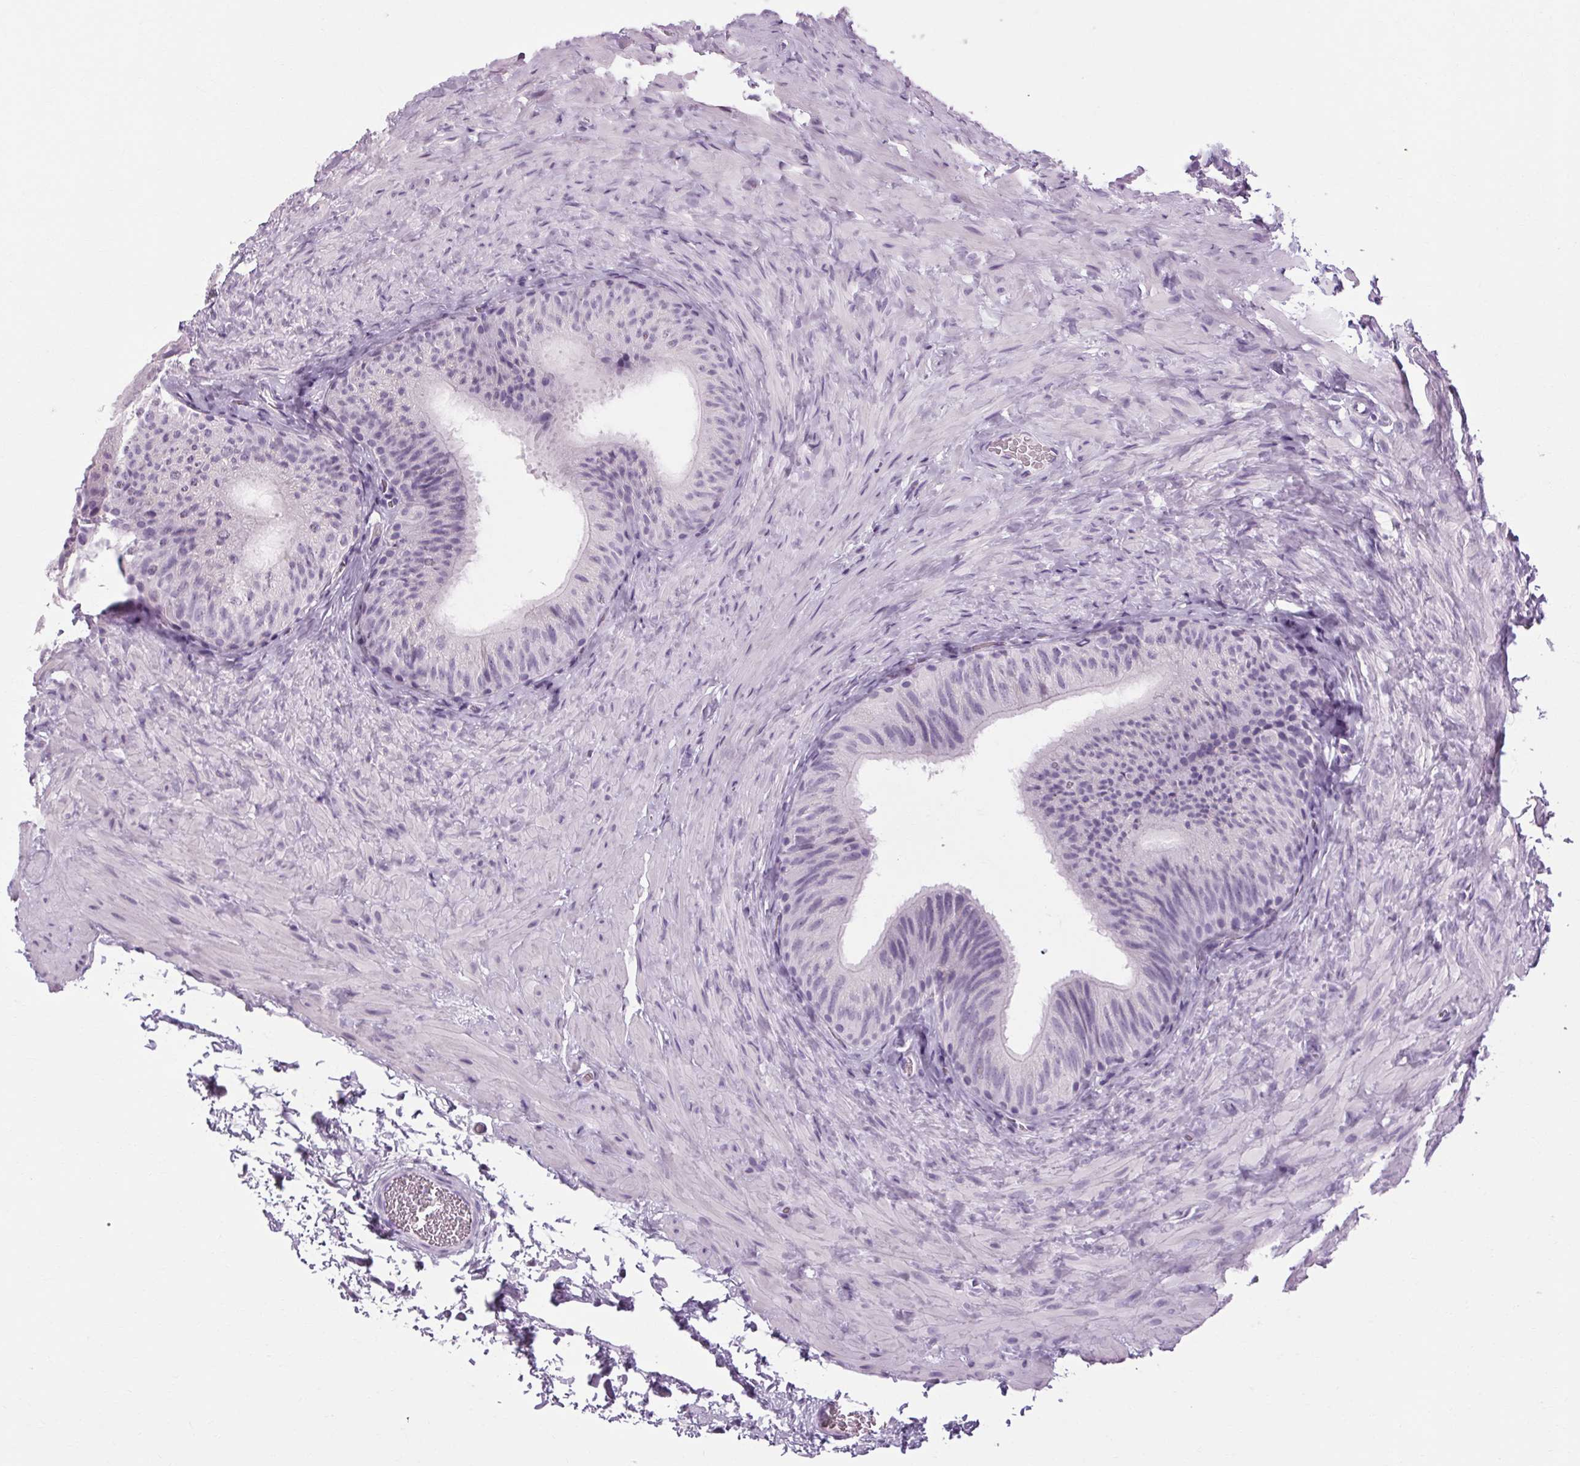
{"staining": {"intensity": "negative", "quantity": "none", "location": "none"}, "tissue": "epididymis", "cell_type": "Glandular cells", "image_type": "normal", "snomed": [{"axis": "morphology", "description": "Normal tissue, NOS"}, {"axis": "topography", "description": "Epididymis, spermatic cord, NOS"}, {"axis": "topography", "description": "Epididymis"}], "caption": "IHC image of benign human epididymis stained for a protein (brown), which exhibits no expression in glandular cells.", "gene": "POMC", "patient": {"sex": "male", "age": 31}}